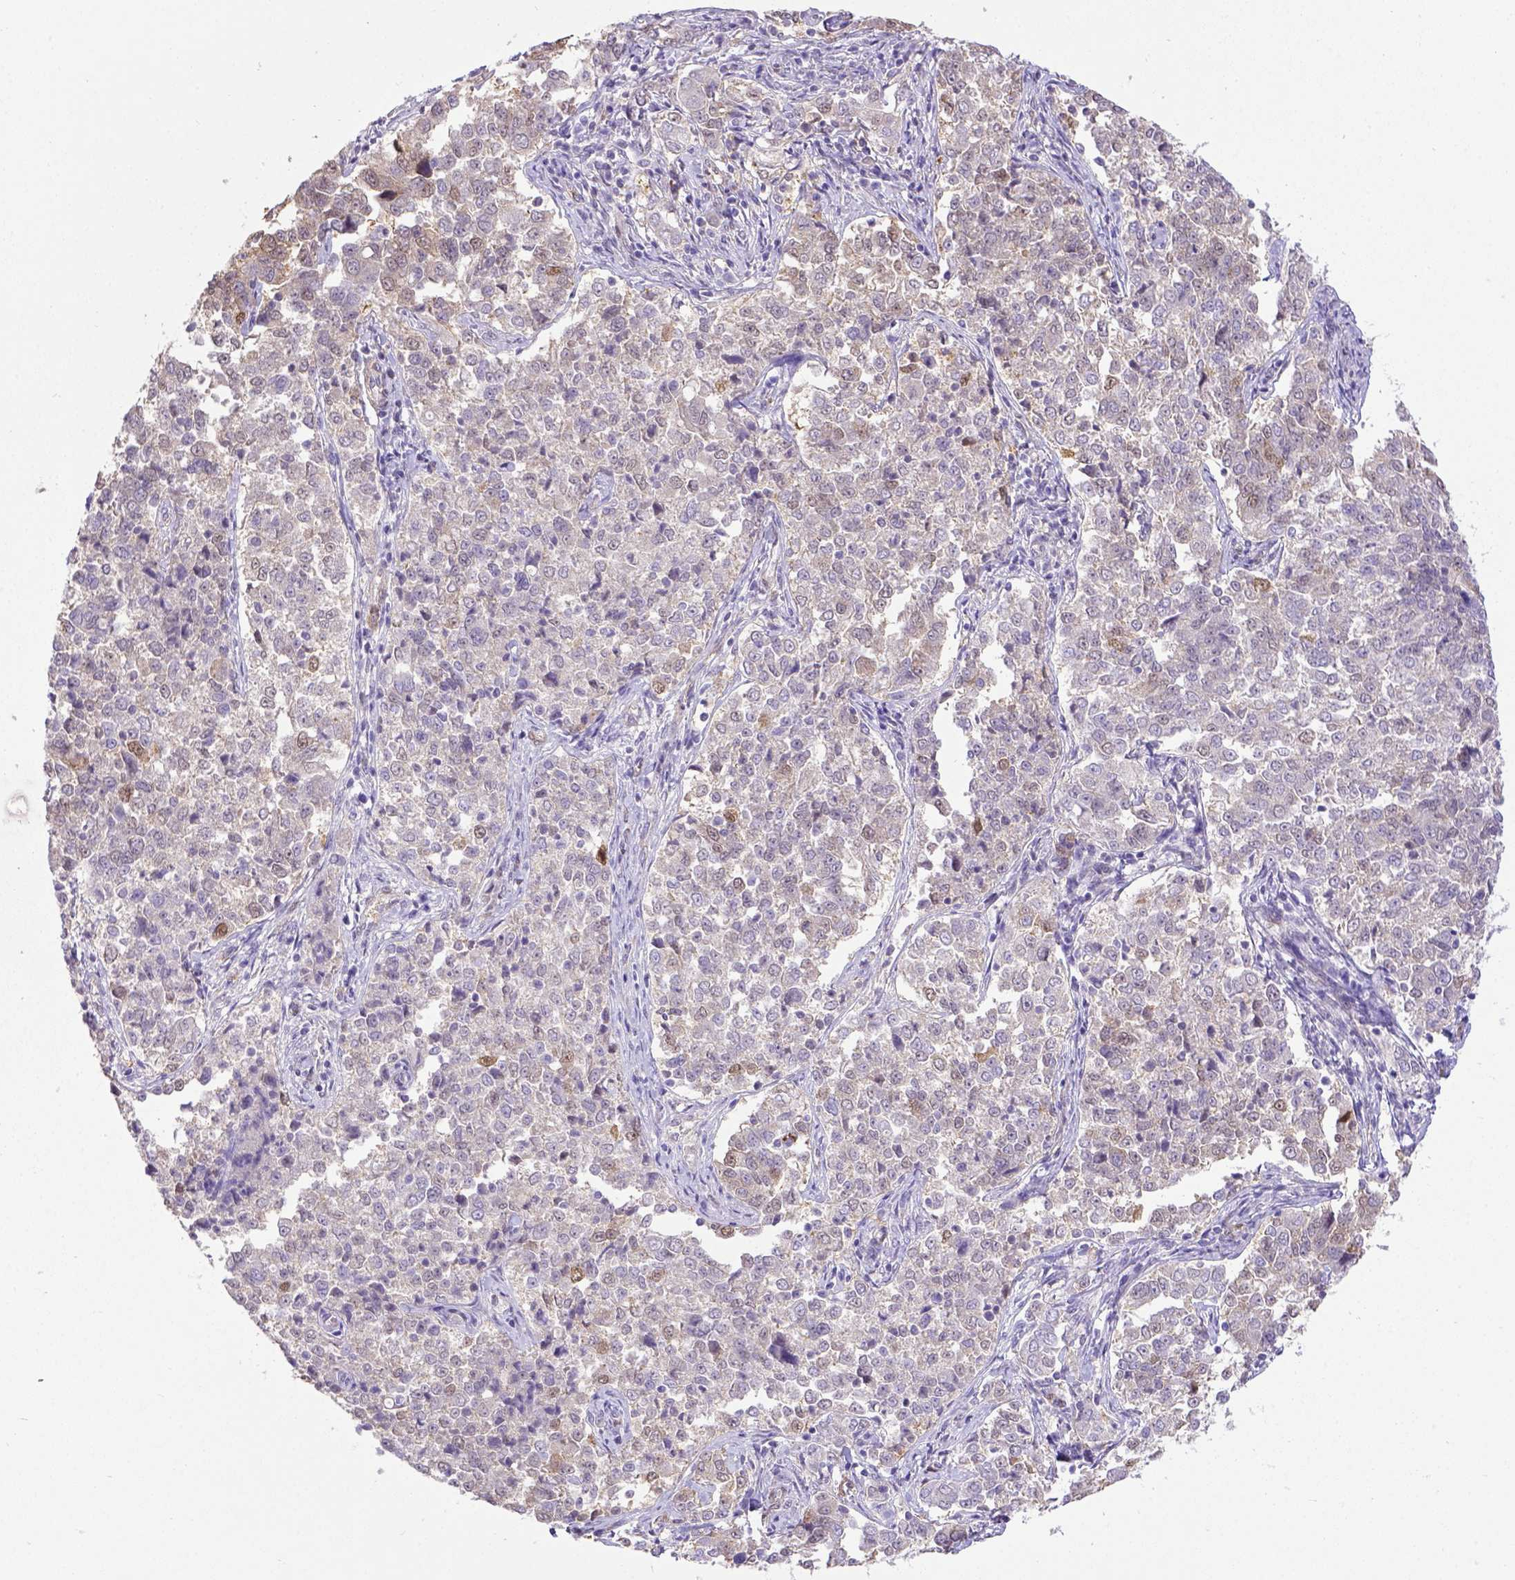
{"staining": {"intensity": "weak", "quantity": "<25%", "location": "cytoplasmic/membranous"}, "tissue": "endometrial cancer", "cell_type": "Tumor cells", "image_type": "cancer", "snomed": [{"axis": "morphology", "description": "Adenocarcinoma, NOS"}, {"axis": "topography", "description": "Endometrium"}], "caption": "Human endometrial cancer (adenocarcinoma) stained for a protein using IHC shows no staining in tumor cells.", "gene": "BTN1A1", "patient": {"sex": "female", "age": 43}}